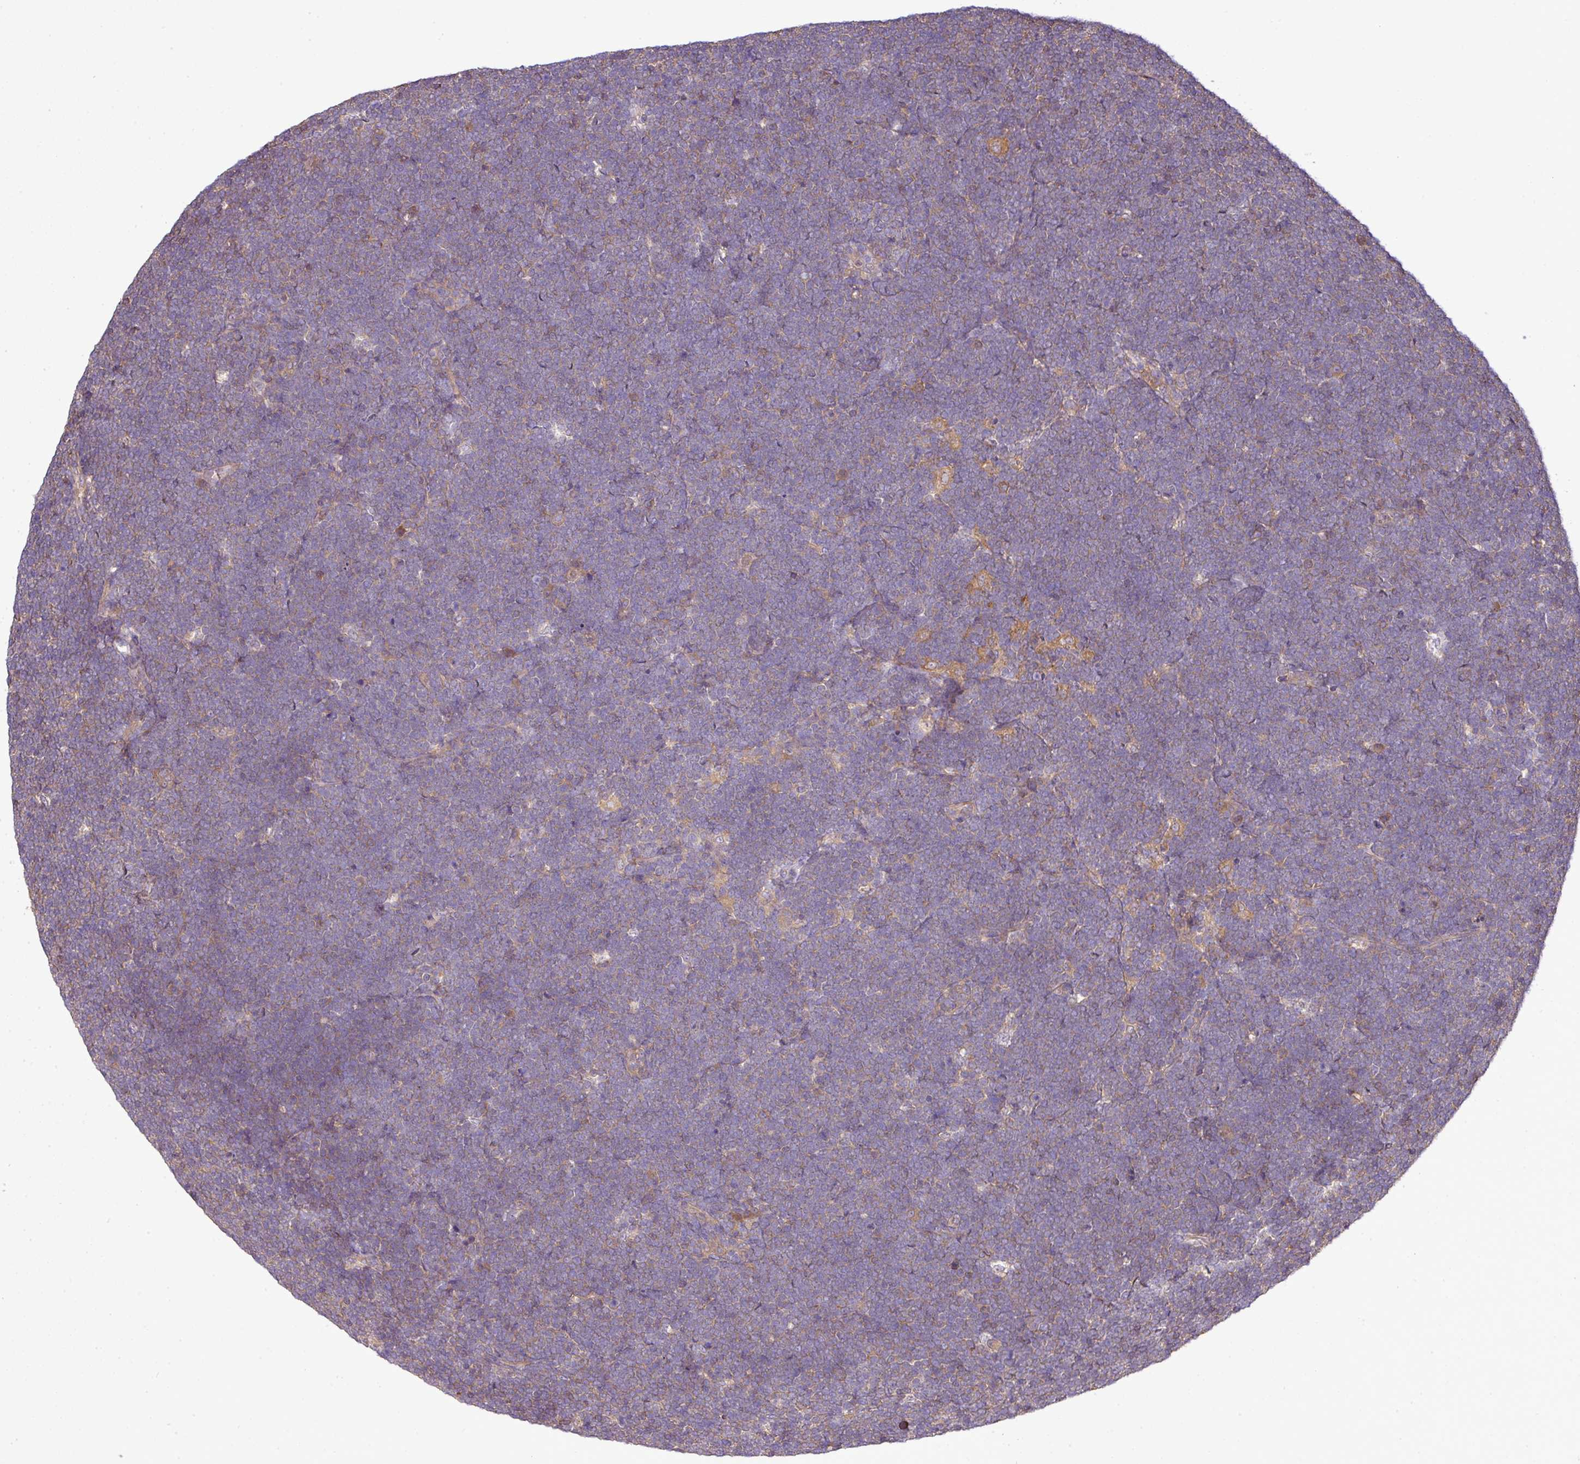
{"staining": {"intensity": "negative", "quantity": "none", "location": "none"}, "tissue": "lymphoma", "cell_type": "Tumor cells", "image_type": "cancer", "snomed": [{"axis": "morphology", "description": "Malignant lymphoma, non-Hodgkin's type, High grade"}, {"axis": "topography", "description": "Lymph node"}], "caption": "DAB (3,3'-diaminobenzidine) immunohistochemical staining of human lymphoma displays no significant staining in tumor cells.", "gene": "TMEM107", "patient": {"sex": "male", "age": 13}}